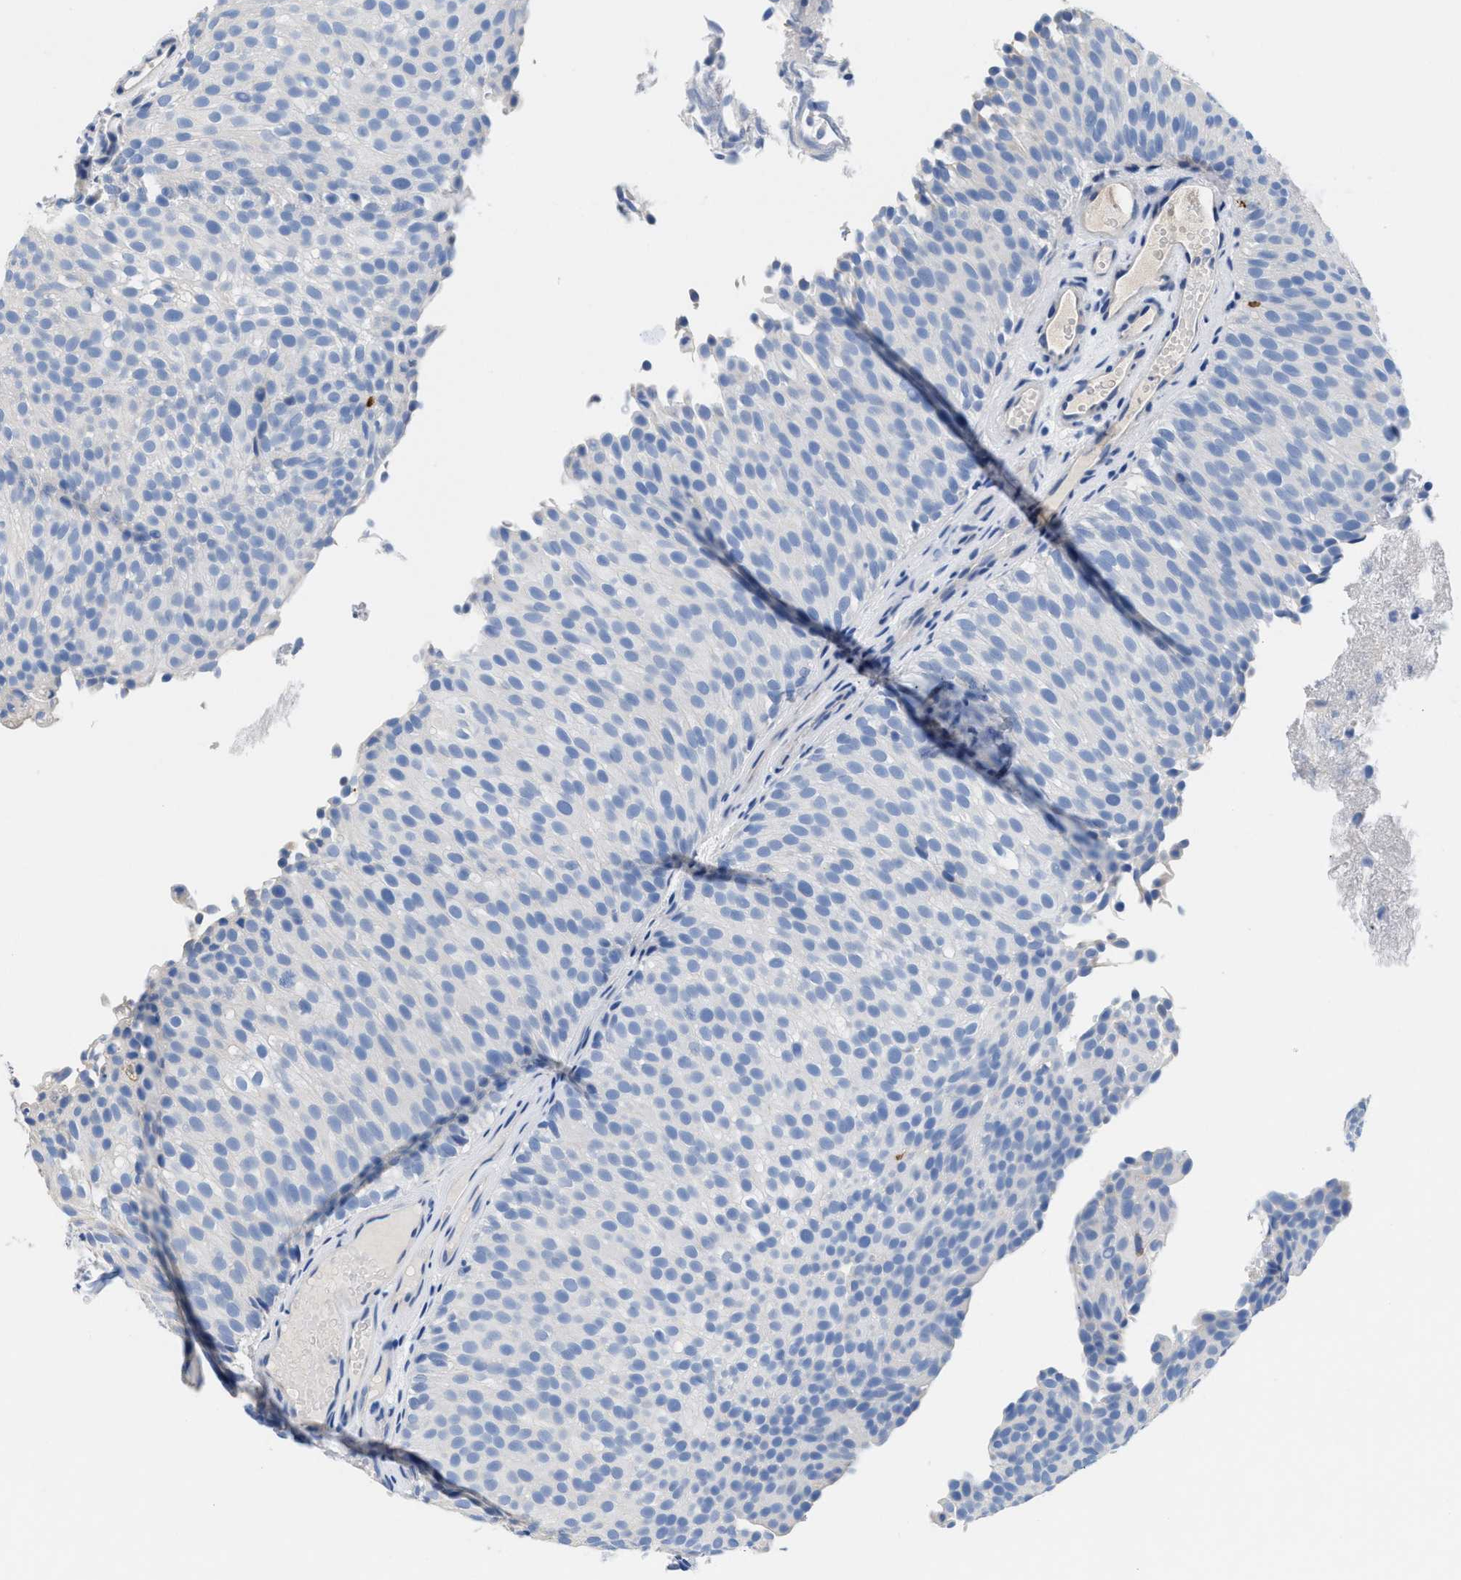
{"staining": {"intensity": "negative", "quantity": "none", "location": "none"}, "tissue": "urothelial cancer", "cell_type": "Tumor cells", "image_type": "cancer", "snomed": [{"axis": "morphology", "description": "Urothelial carcinoma, Low grade"}, {"axis": "topography", "description": "Urinary bladder"}], "caption": "This image is of urothelial cancer stained with immunohistochemistry to label a protein in brown with the nuclei are counter-stained blue. There is no positivity in tumor cells. (DAB (3,3'-diaminobenzidine) immunohistochemistry (IHC), high magnification).", "gene": "SLFN13", "patient": {"sex": "male", "age": 78}}